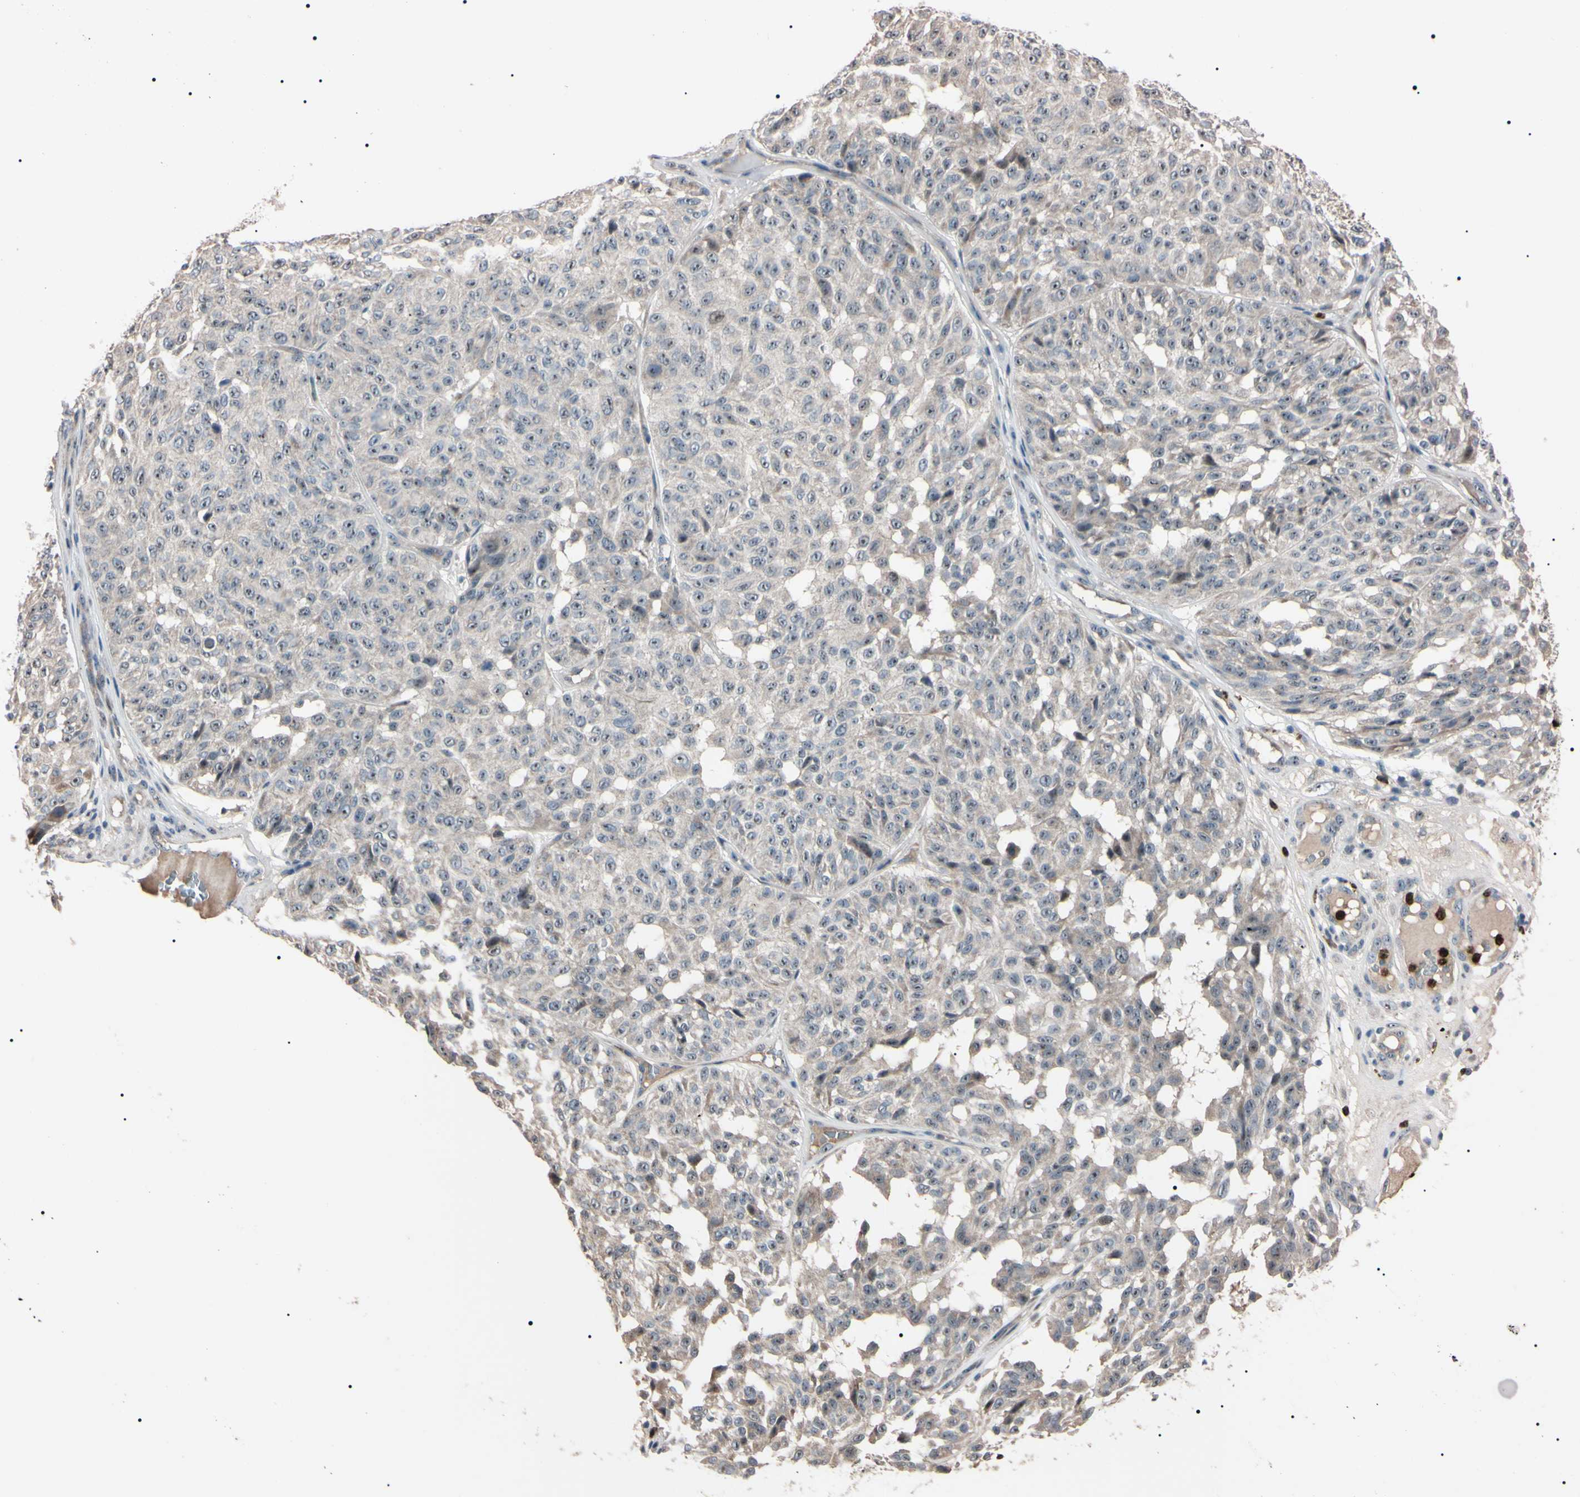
{"staining": {"intensity": "weak", "quantity": ">75%", "location": "cytoplasmic/membranous"}, "tissue": "melanoma", "cell_type": "Tumor cells", "image_type": "cancer", "snomed": [{"axis": "morphology", "description": "Malignant melanoma, NOS"}, {"axis": "topography", "description": "Skin"}], "caption": "About >75% of tumor cells in melanoma show weak cytoplasmic/membranous protein expression as visualized by brown immunohistochemical staining.", "gene": "TRAF5", "patient": {"sex": "female", "age": 46}}